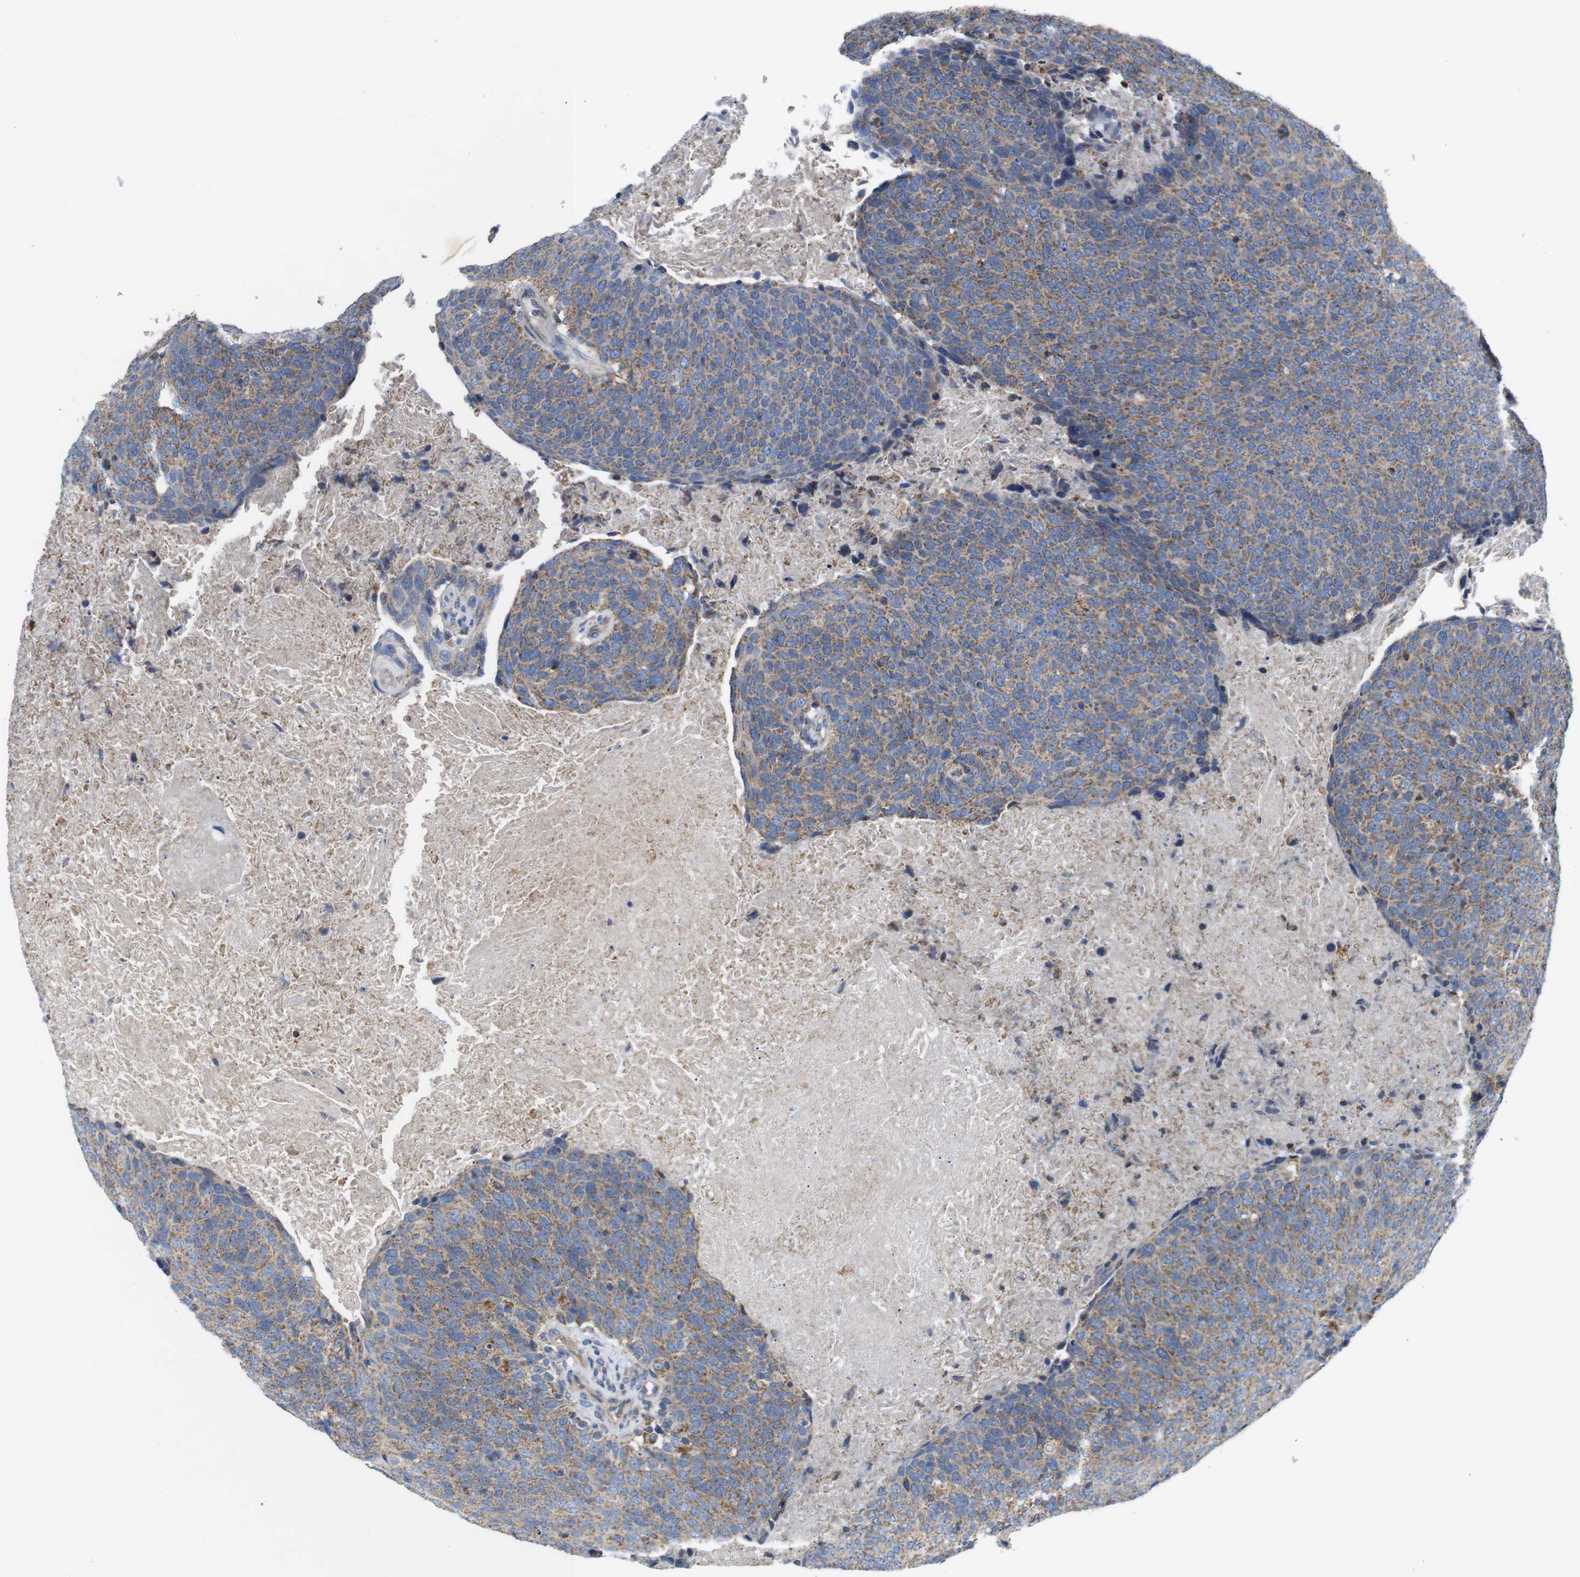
{"staining": {"intensity": "moderate", "quantity": ">75%", "location": "cytoplasmic/membranous"}, "tissue": "head and neck cancer", "cell_type": "Tumor cells", "image_type": "cancer", "snomed": [{"axis": "morphology", "description": "Squamous cell carcinoma, NOS"}, {"axis": "morphology", "description": "Squamous cell carcinoma, metastatic, NOS"}, {"axis": "topography", "description": "Lymph node"}, {"axis": "topography", "description": "Head-Neck"}], "caption": "About >75% of tumor cells in head and neck squamous cell carcinoma reveal moderate cytoplasmic/membranous protein positivity as visualized by brown immunohistochemical staining.", "gene": "PDCD1LG2", "patient": {"sex": "male", "age": 62}}